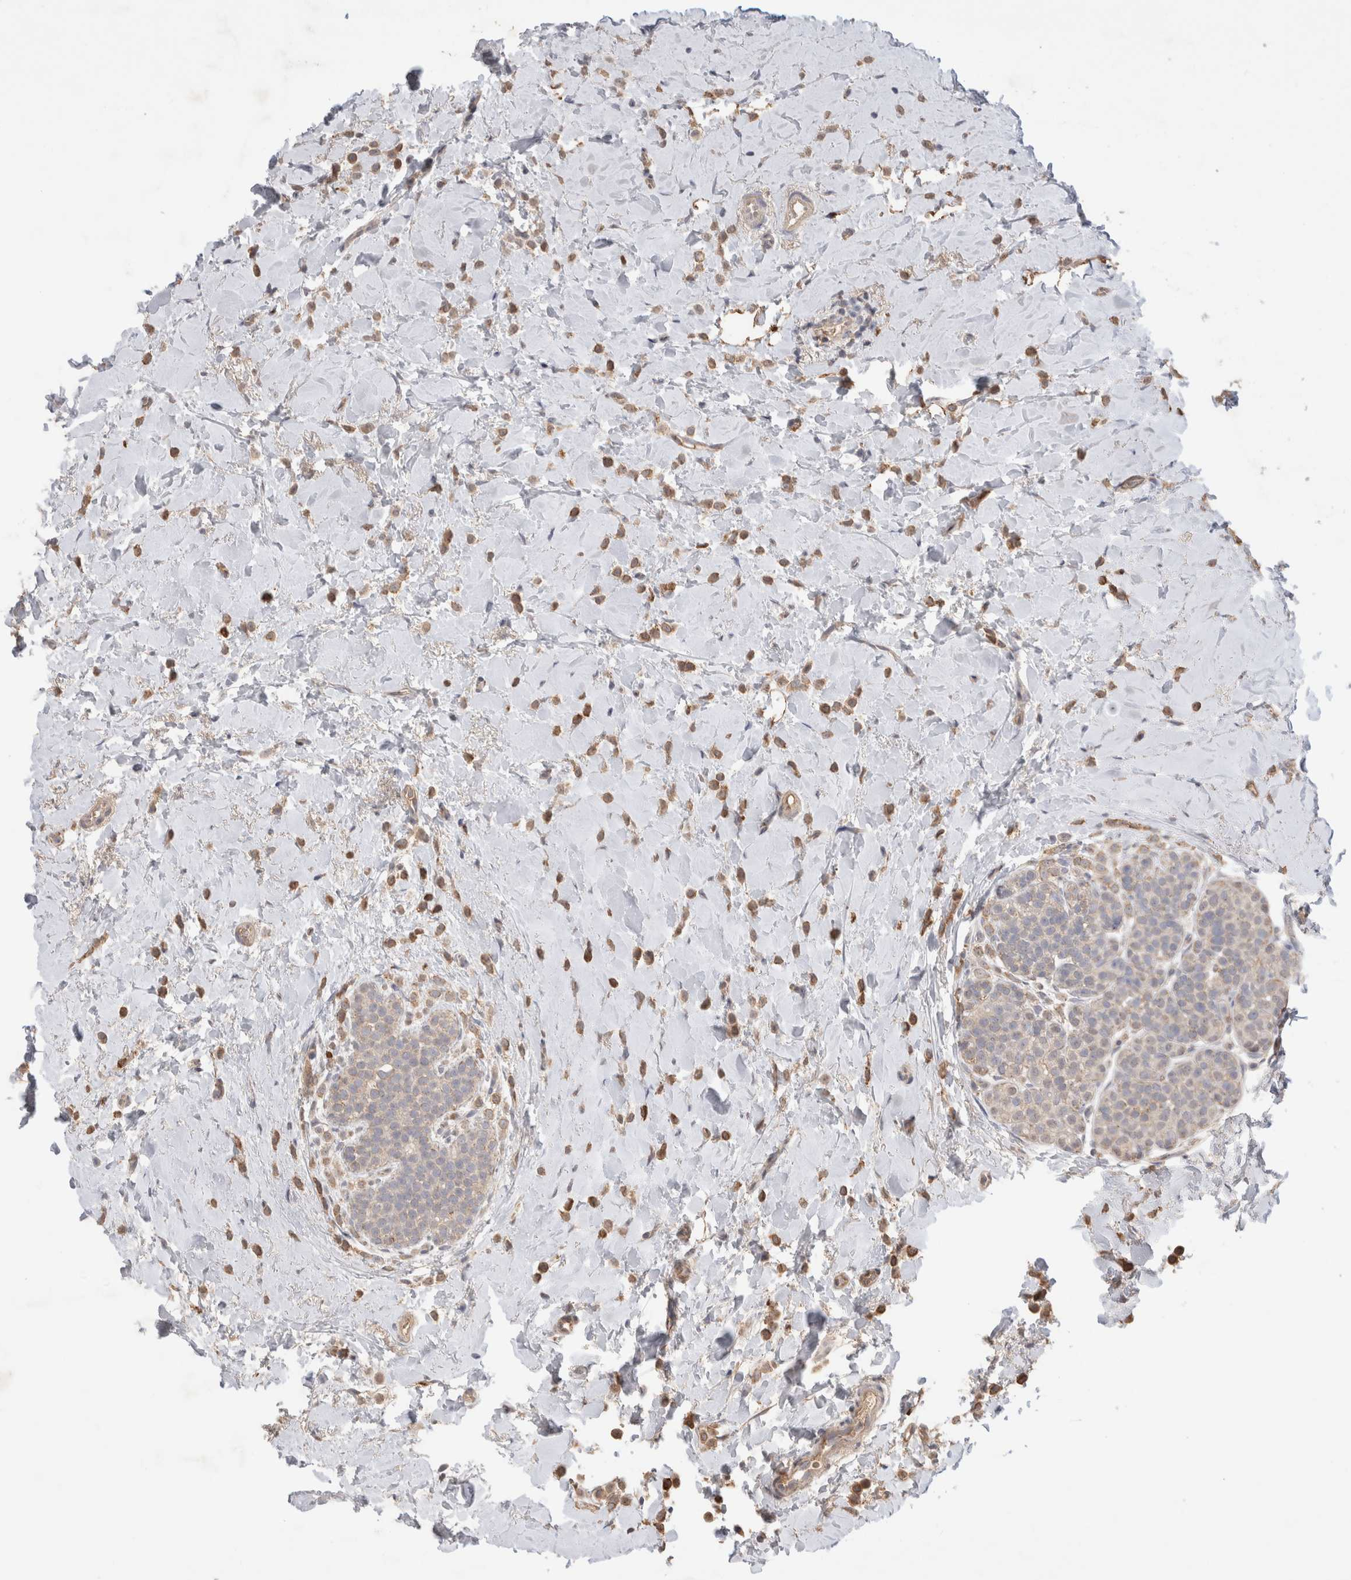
{"staining": {"intensity": "moderate", "quantity": "25%-75%", "location": "cytoplasmic/membranous"}, "tissue": "breast cancer", "cell_type": "Tumor cells", "image_type": "cancer", "snomed": [{"axis": "morphology", "description": "Normal tissue, NOS"}, {"axis": "morphology", "description": "Lobular carcinoma"}, {"axis": "topography", "description": "Breast"}], "caption": "This photomicrograph displays lobular carcinoma (breast) stained with immunohistochemistry (IHC) to label a protein in brown. The cytoplasmic/membranous of tumor cells show moderate positivity for the protein. Nuclei are counter-stained blue.", "gene": "FAM221A", "patient": {"sex": "female", "age": 50}}